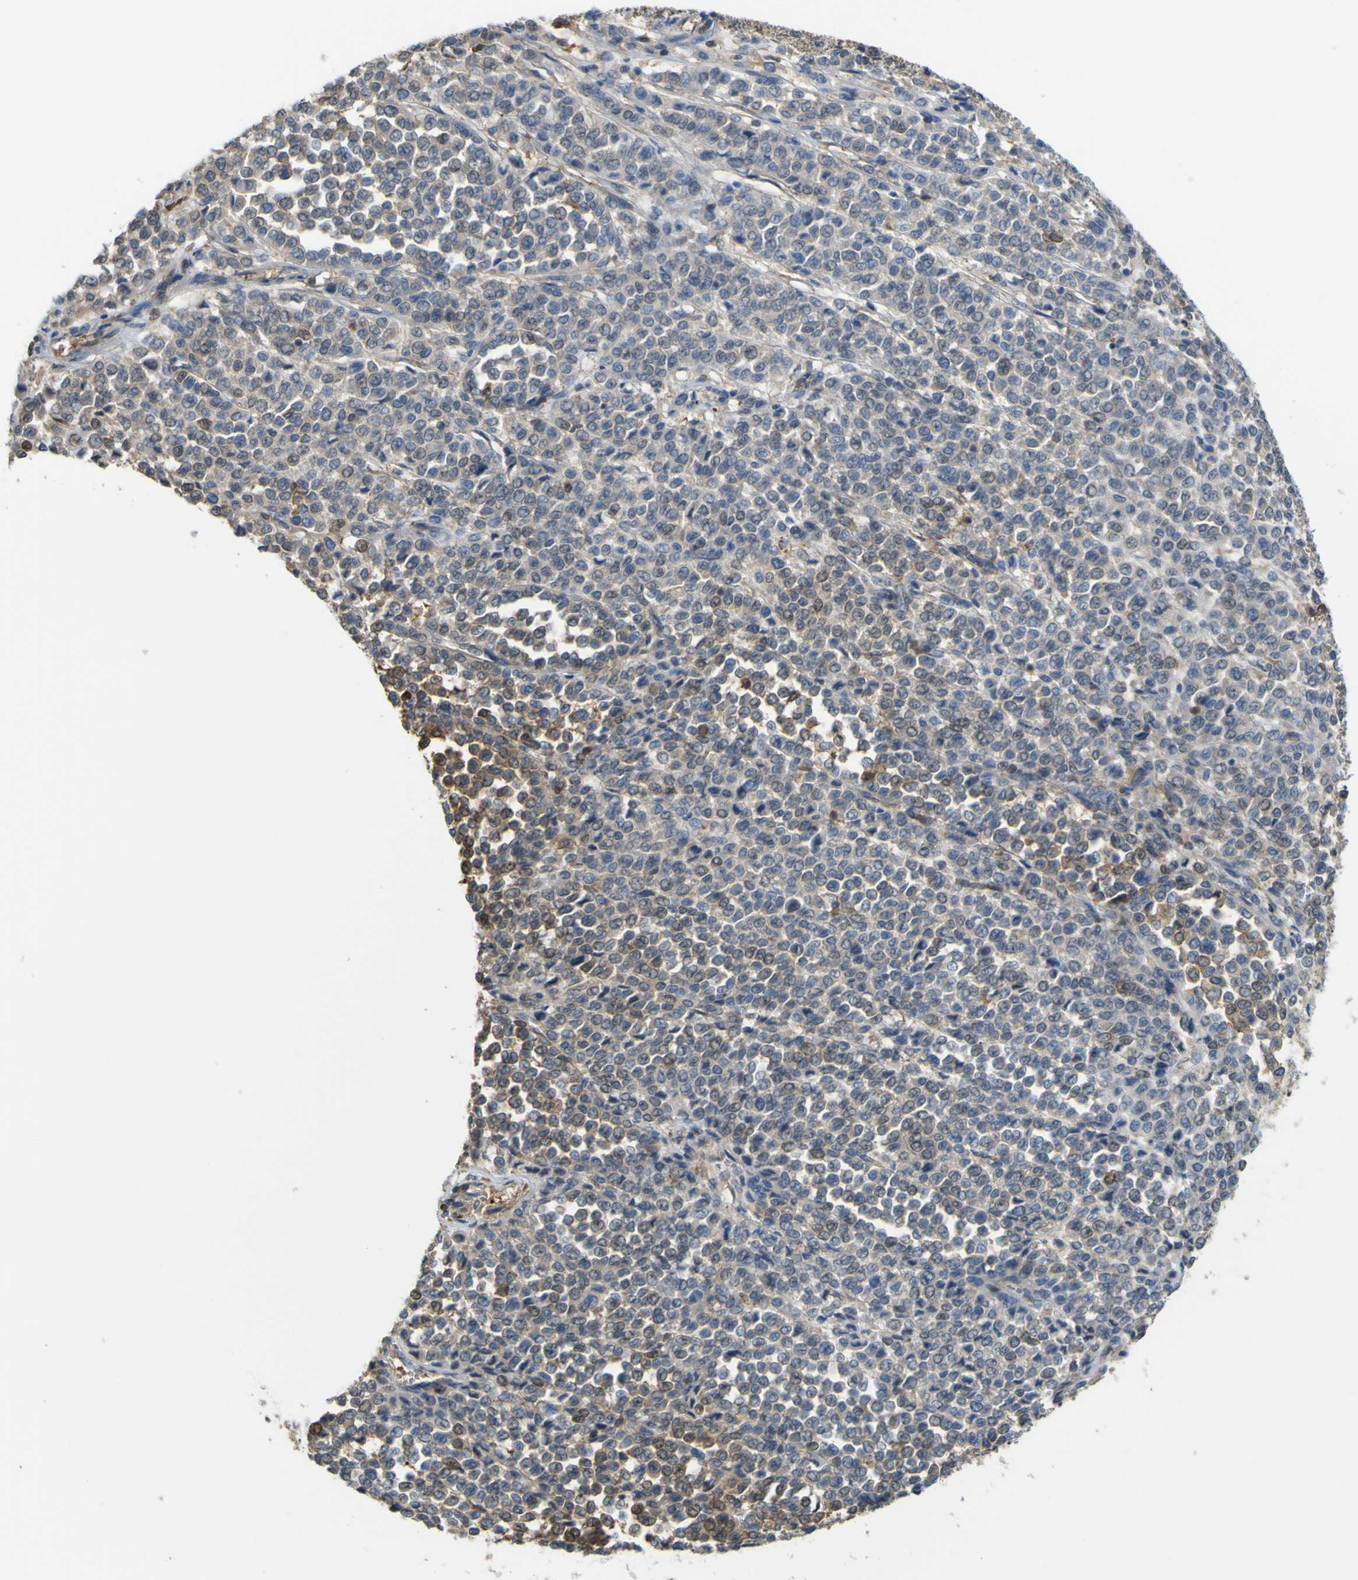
{"staining": {"intensity": "moderate", "quantity": "<25%", "location": "cytoplasmic/membranous"}, "tissue": "melanoma", "cell_type": "Tumor cells", "image_type": "cancer", "snomed": [{"axis": "morphology", "description": "Malignant melanoma, Metastatic site"}, {"axis": "topography", "description": "Pancreas"}], "caption": "A high-resolution image shows immunohistochemistry staining of malignant melanoma (metastatic site), which reveals moderate cytoplasmic/membranous staining in about <25% of tumor cells.", "gene": "ABHD3", "patient": {"sex": "female", "age": 30}}